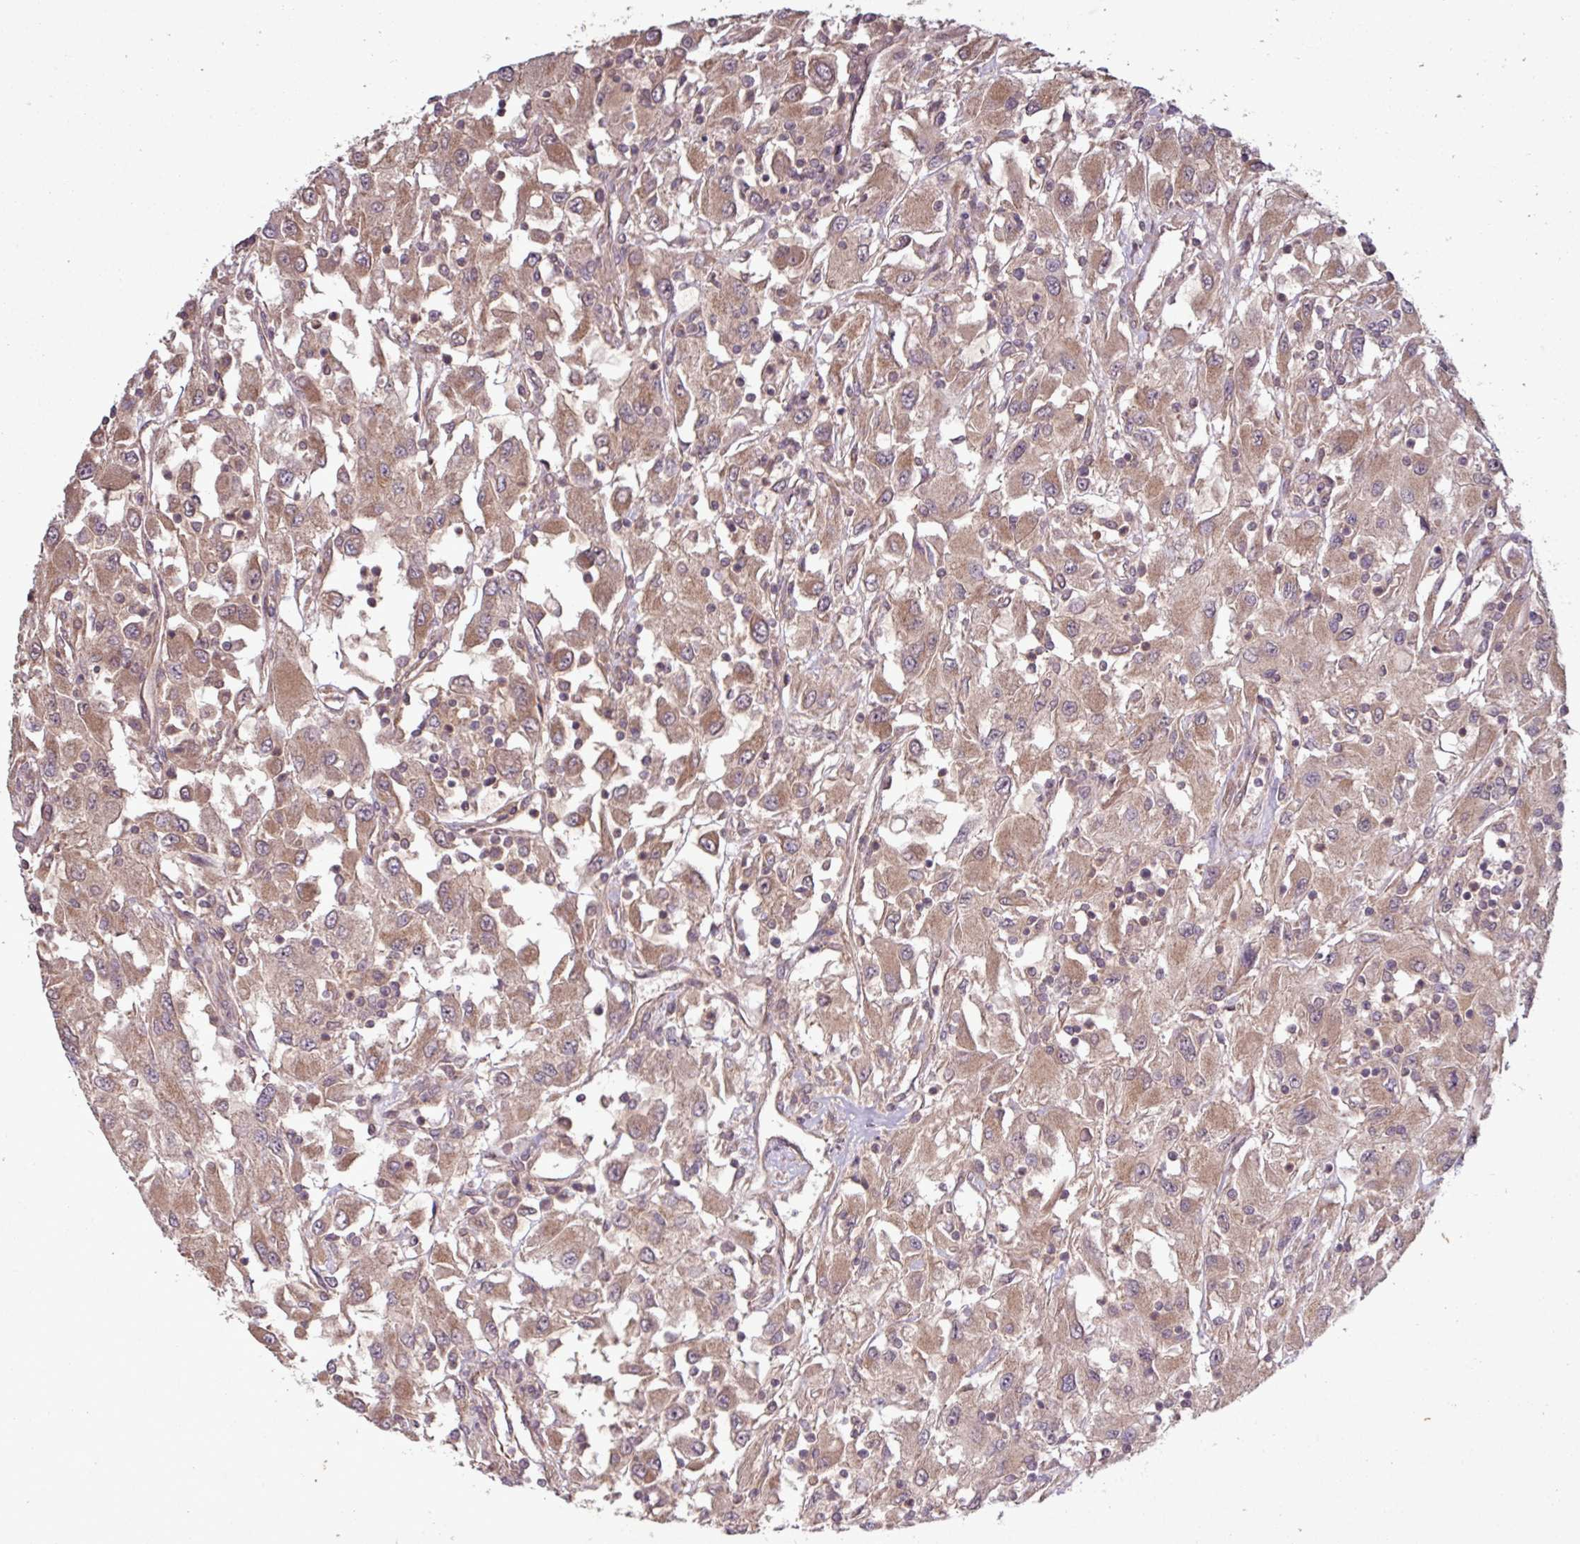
{"staining": {"intensity": "moderate", "quantity": ">75%", "location": "cytoplasmic/membranous"}, "tissue": "renal cancer", "cell_type": "Tumor cells", "image_type": "cancer", "snomed": [{"axis": "morphology", "description": "Adenocarcinoma, NOS"}, {"axis": "topography", "description": "Kidney"}], "caption": "A micrograph of human renal cancer (adenocarcinoma) stained for a protein displays moderate cytoplasmic/membranous brown staining in tumor cells. (DAB (3,3'-diaminobenzidine) IHC, brown staining for protein, blue staining for nuclei).", "gene": "TRABD2A", "patient": {"sex": "female", "age": 67}}